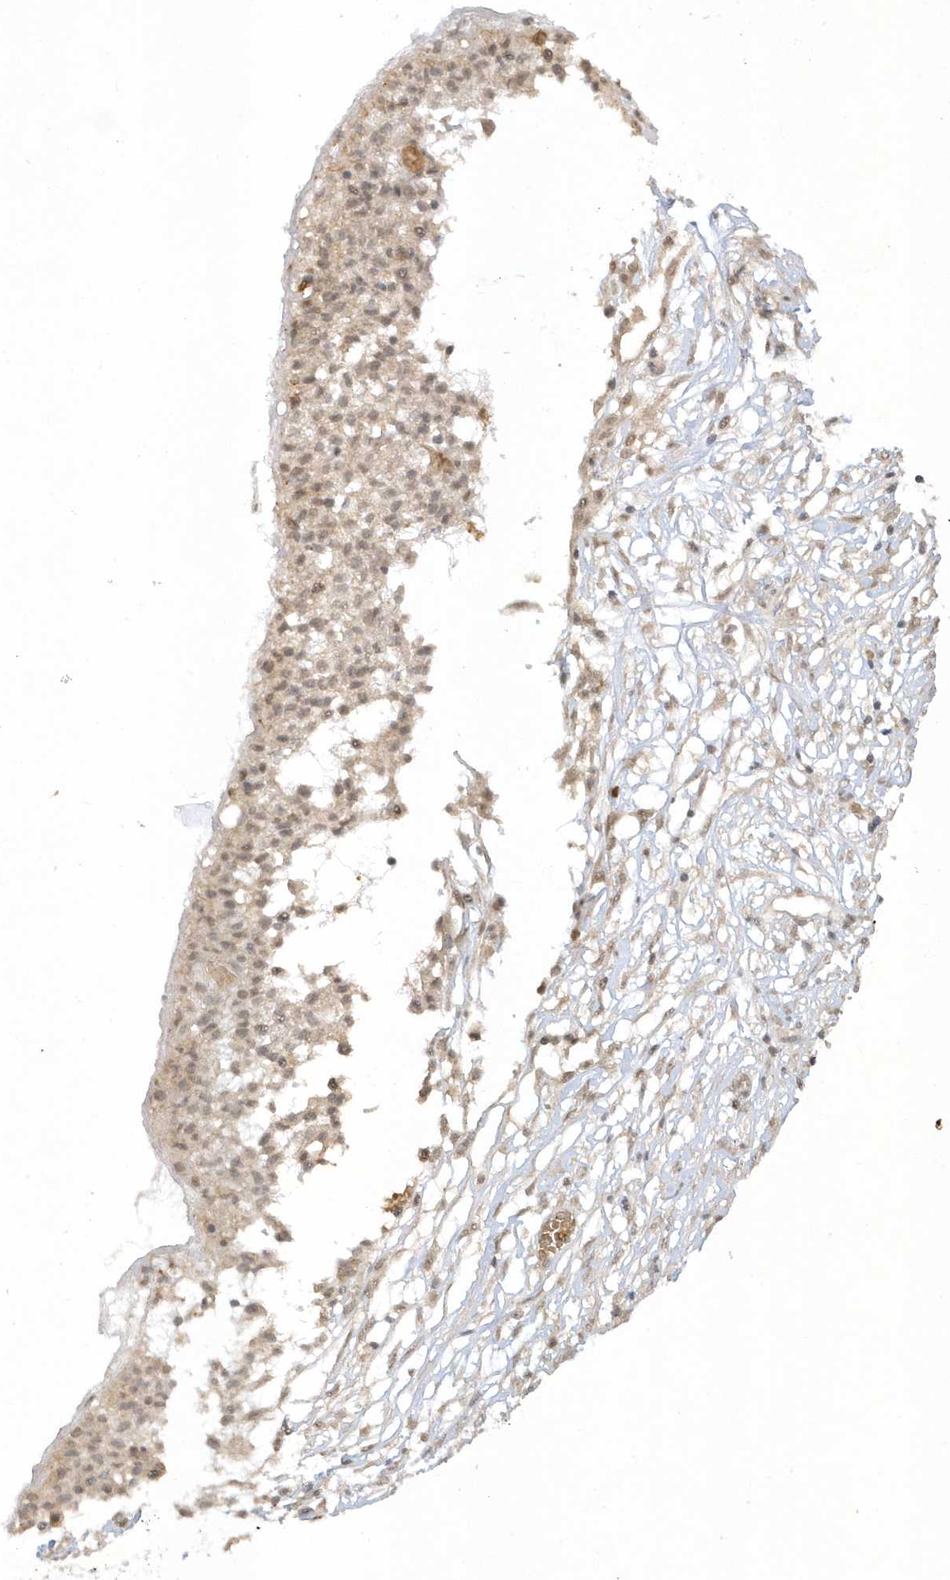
{"staining": {"intensity": "weak", "quantity": "<25%", "location": "cytoplasmic/membranous"}, "tissue": "ovarian cancer", "cell_type": "Tumor cells", "image_type": "cancer", "snomed": [{"axis": "morphology", "description": "Carcinoma, endometroid"}, {"axis": "topography", "description": "Ovary"}], "caption": "High power microscopy photomicrograph of an IHC photomicrograph of endometroid carcinoma (ovarian), revealing no significant expression in tumor cells. (Brightfield microscopy of DAB (3,3'-diaminobenzidine) immunohistochemistry at high magnification).", "gene": "ZNF213", "patient": {"sex": "female", "age": 42}}